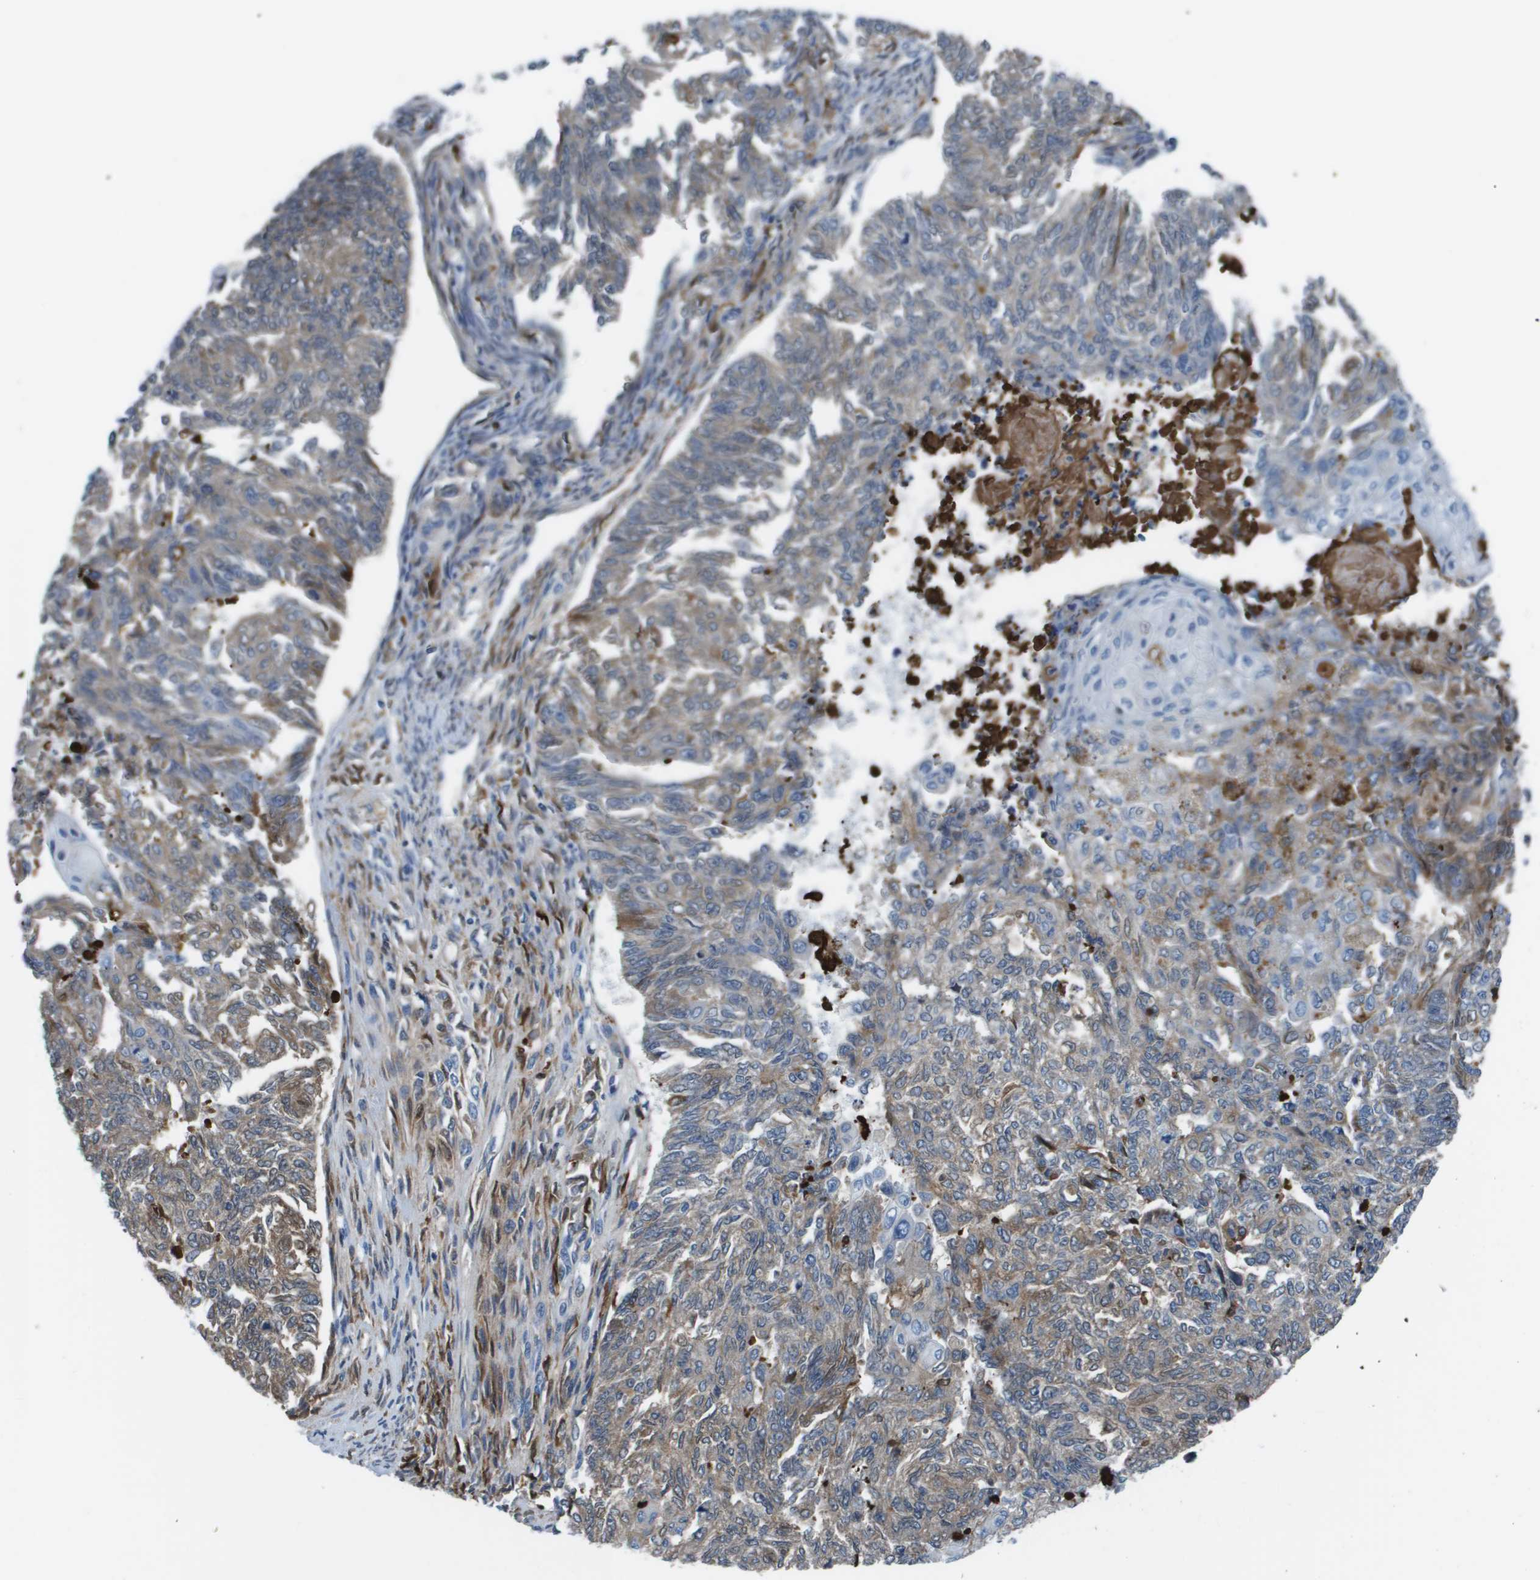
{"staining": {"intensity": "moderate", "quantity": "25%-75%", "location": "cytoplasmic/membranous"}, "tissue": "endometrial cancer", "cell_type": "Tumor cells", "image_type": "cancer", "snomed": [{"axis": "morphology", "description": "Adenocarcinoma, NOS"}, {"axis": "topography", "description": "Endometrium"}], "caption": "Protein staining demonstrates moderate cytoplasmic/membranous staining in about 25%-75% of tumor cells in adenocarcinoma (endometrial).", "gene": "VTN", "patient": {"sex": "female", "age": 32}}